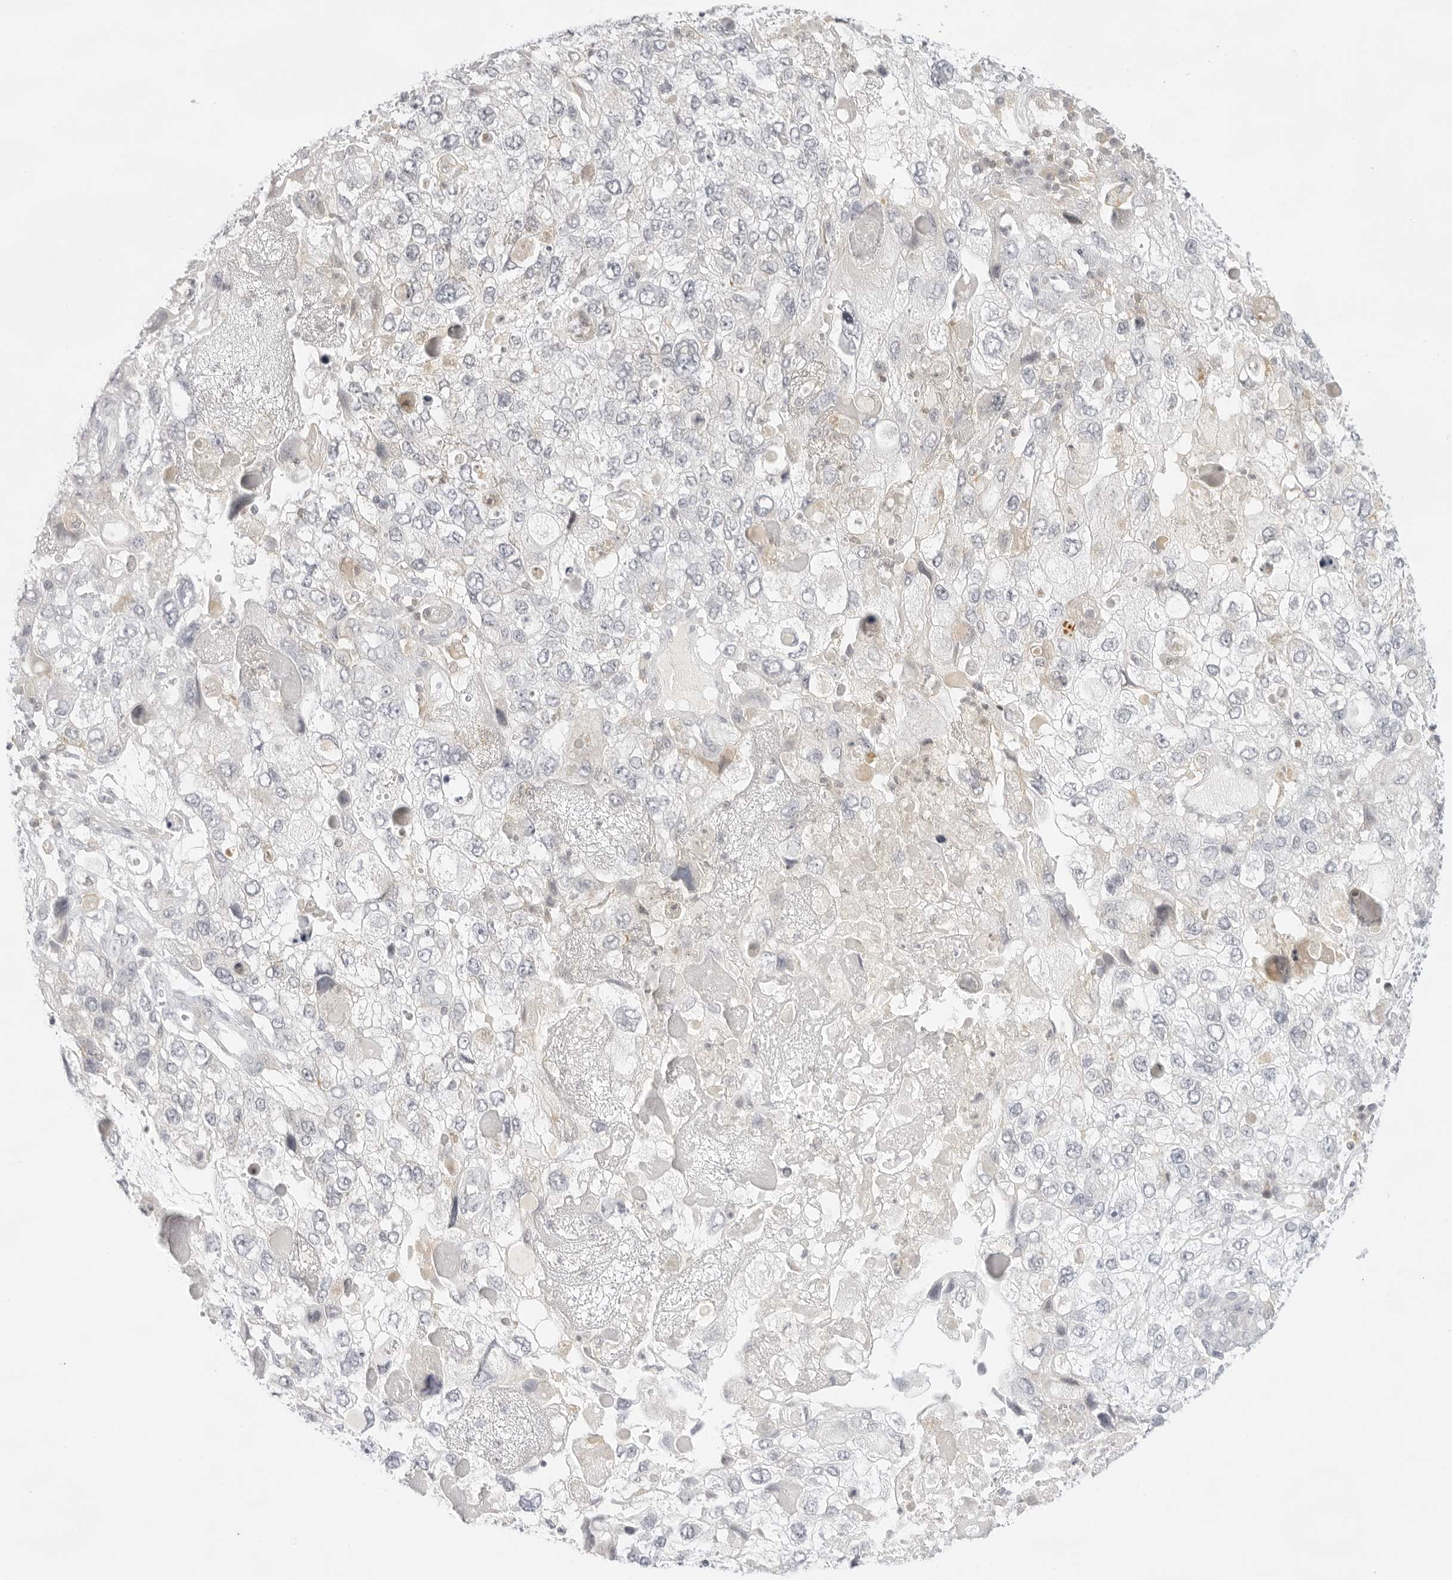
{"staining": {"intensity": "negative", "quantity": "none", "location": "none"}, "tissue": "endometrial cancer", "cell_type": "Tumor cells", "image_type": "cancer", "snomed": [{"axis": "morphology", "description": "Adenocarcinoma, NOS"}, {"axis": "topography", "description": "Endometrium"}], "caption": "Endometrial cancer stained for a protein using IHC exhibits no staining tumor cells.", "gene": "TNFRSF14", "patient": {"sex": "female", "age": 49}}